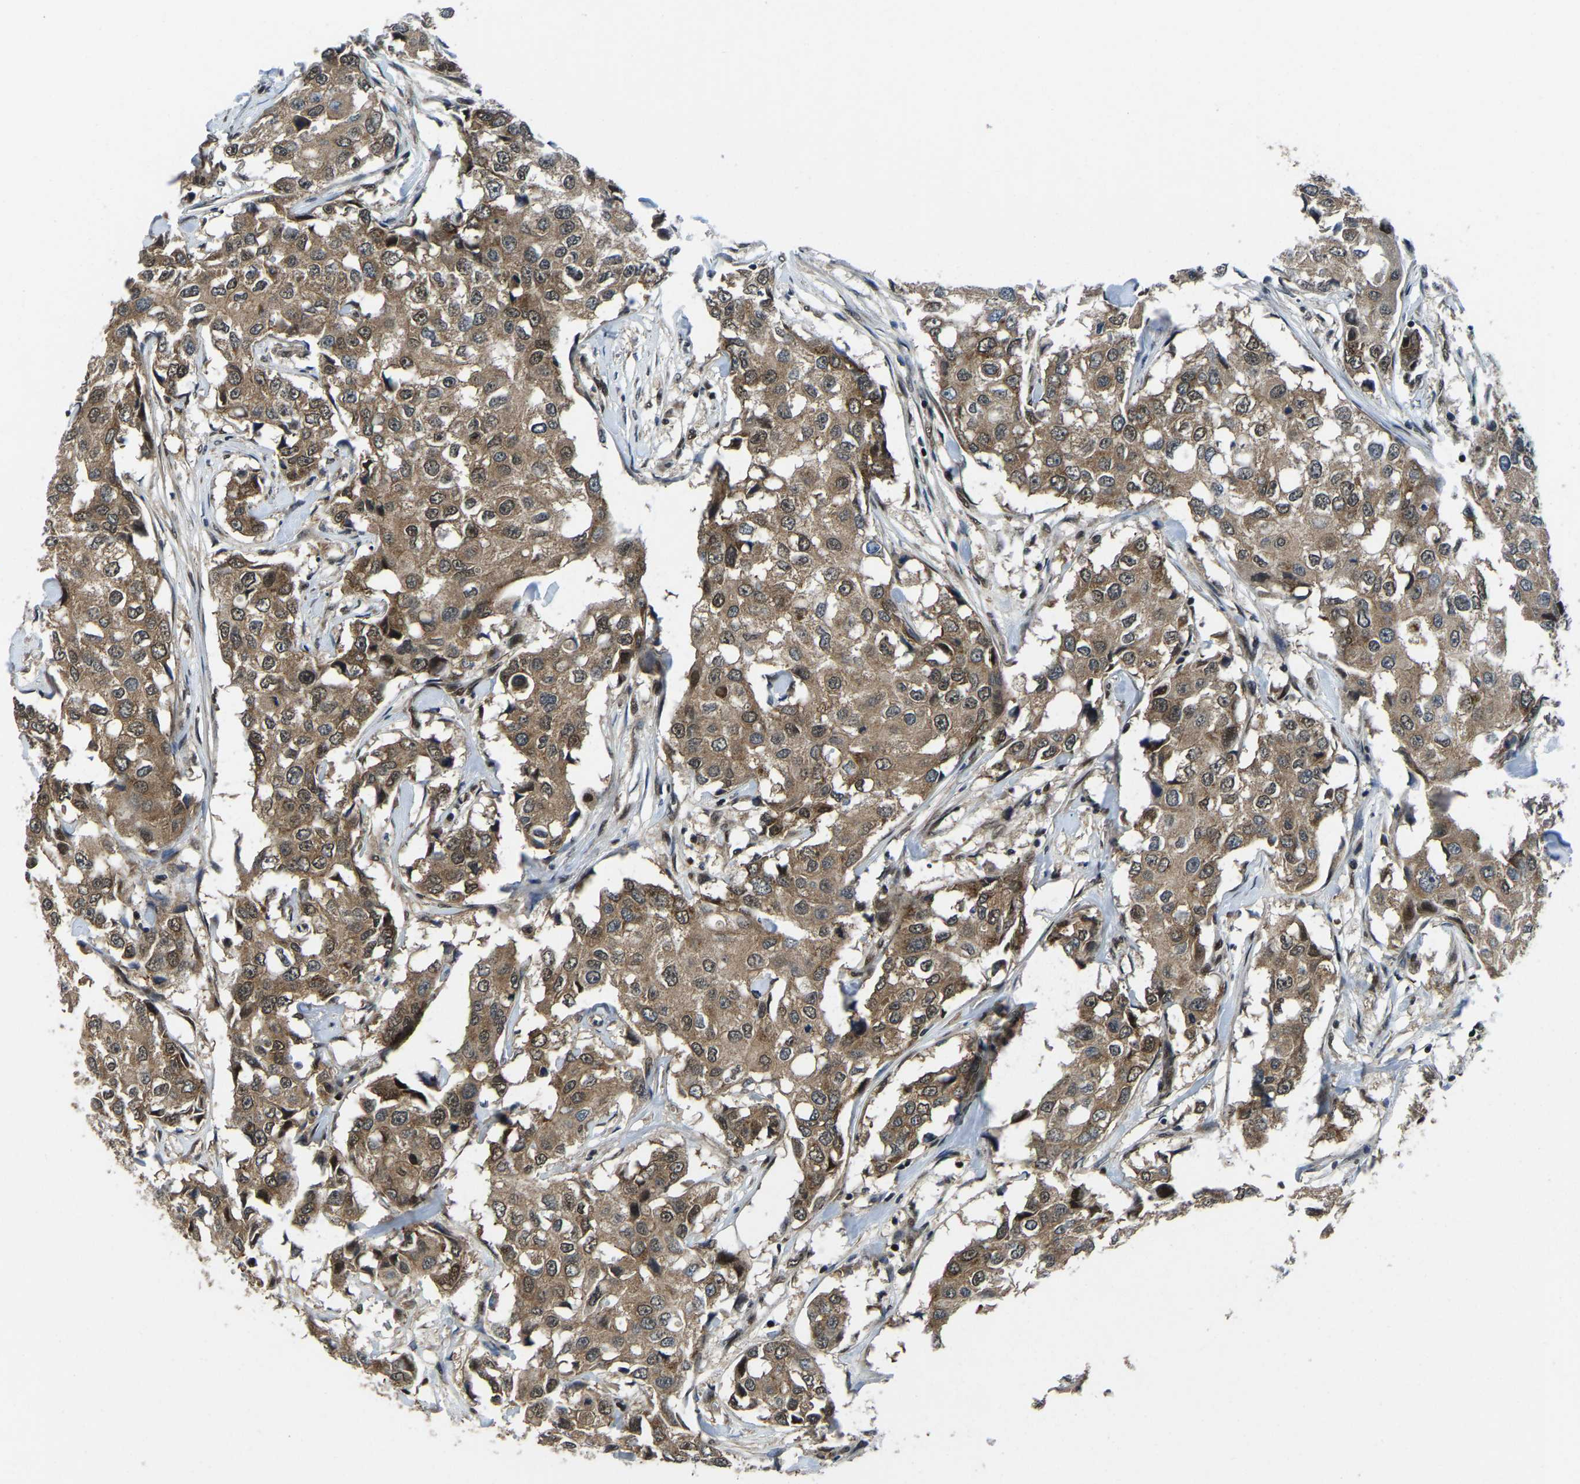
{"staining": {"intensity": "moderate", "quantity": ">75%", "location": "cytoplasmic/membranous,nuclear"}, "tissue": "breast cancer", "cell_type": "Tumor cells", "image_type": "cancer", "snomed": [{"axis": "morphology", "description": "Duct carcinoma"}, {"axis": "topography", "description": "Breast"}], "caption": "Immunohistochemical staining of breast cancer (intraductal carcinoma) reveals moderate cytoplasmic/membranous and nuclear protein staining in about >75% of tumor cells.", "gene": "DFFA", "patient": {"sex": "female", "age": 27}}